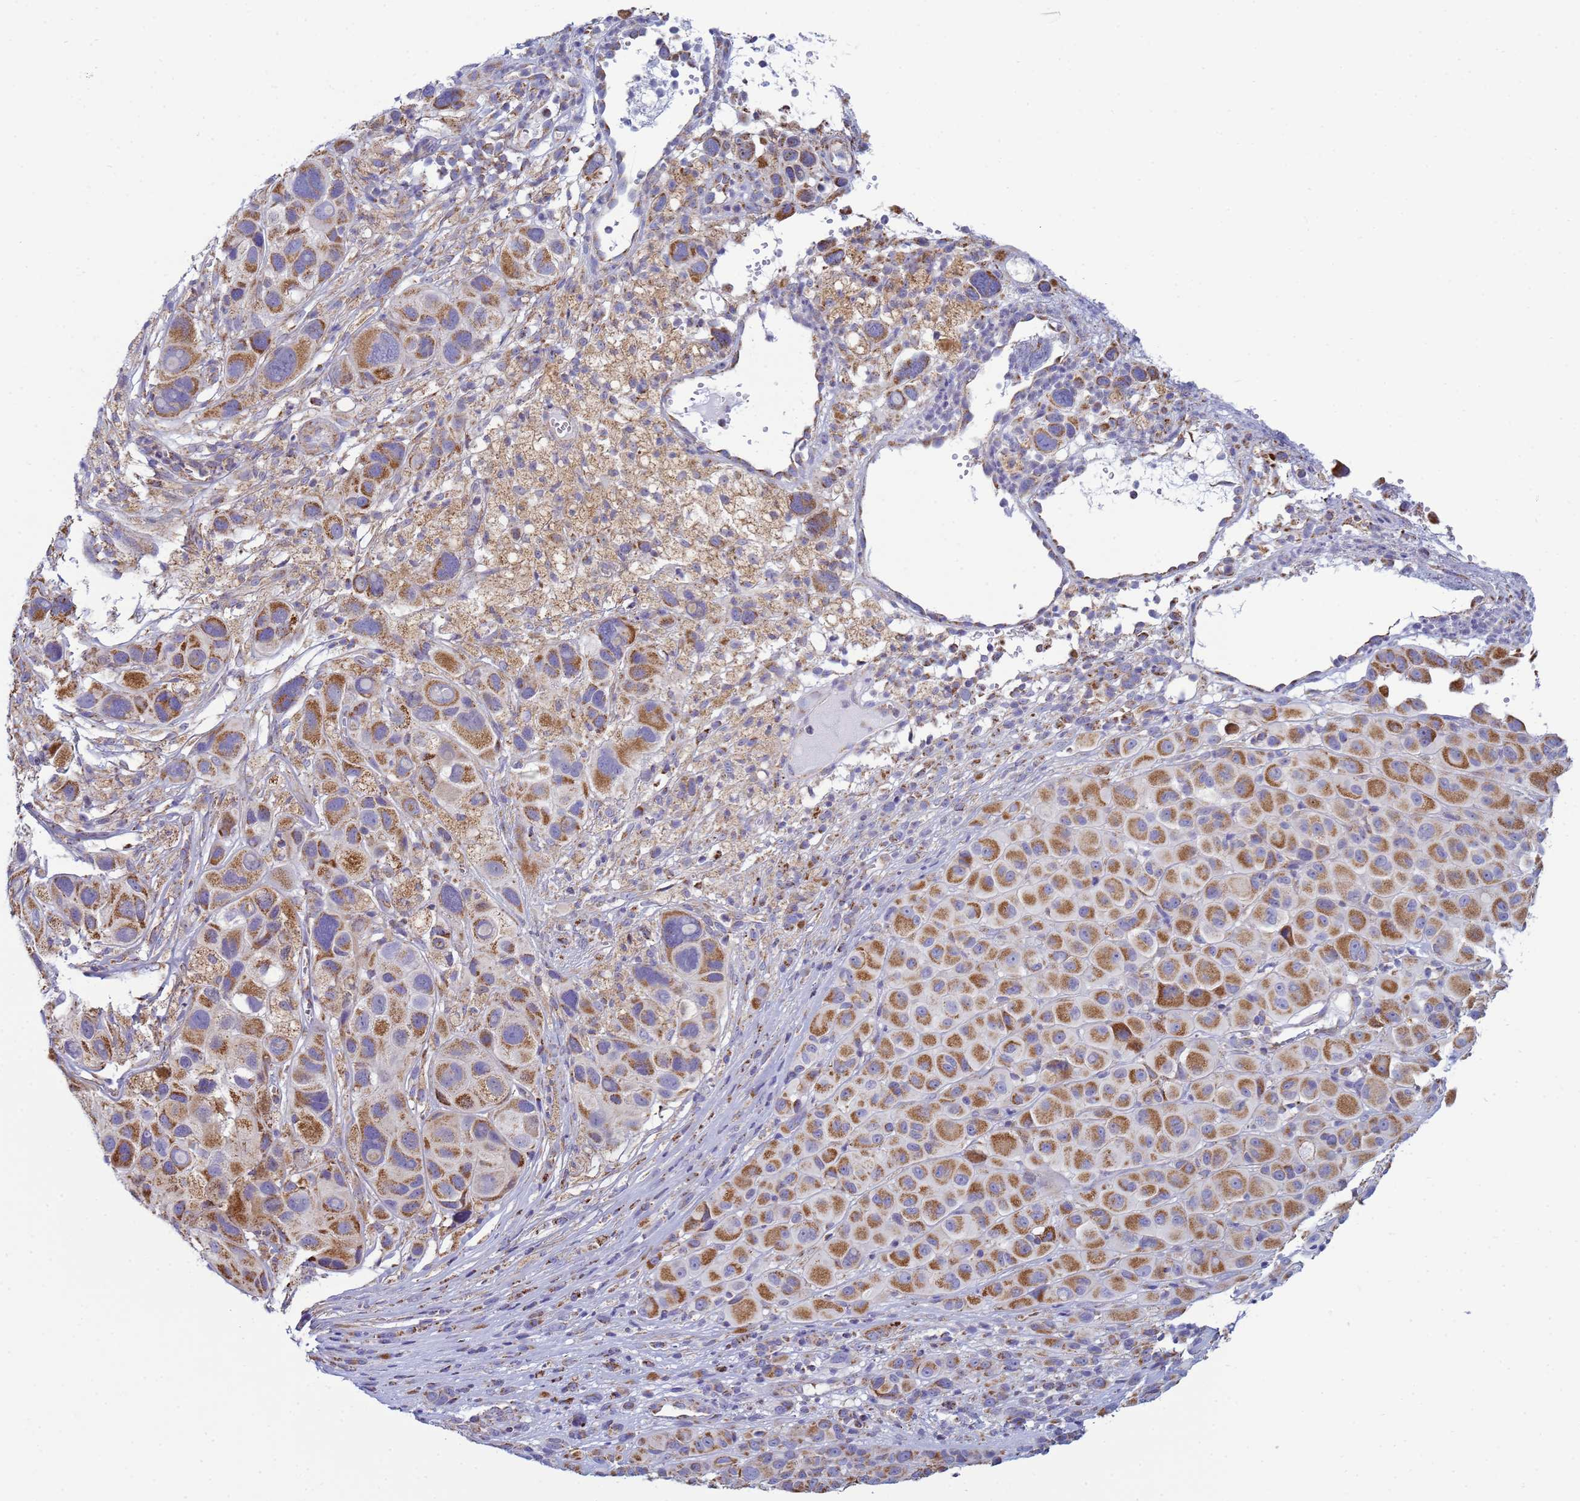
{"staining": {"intensity": "moderate", "quantity": ">75%", "location": "cytoplasmic/membranous"}, "tissue": "melanoma", "cell_type": "Tumor cells", "image_type": "cancer", "snomed": [{"axis": "morphology", "description": "Malignant melanoma, NOS"}, {"axis": "topography", "description": "Skin of trunk"}], "caption": "Protein analysis of melanoma tissue exhibits moderate cytoplasmic/membranous positivity in approximately >75% of tumor cells. (DAB (3,3'-diaminobenzidine) = brown stain, brightfield microscopy at high magnification).", "gene": "COQ4", "patient": {"sex": "male", "age": 71}}